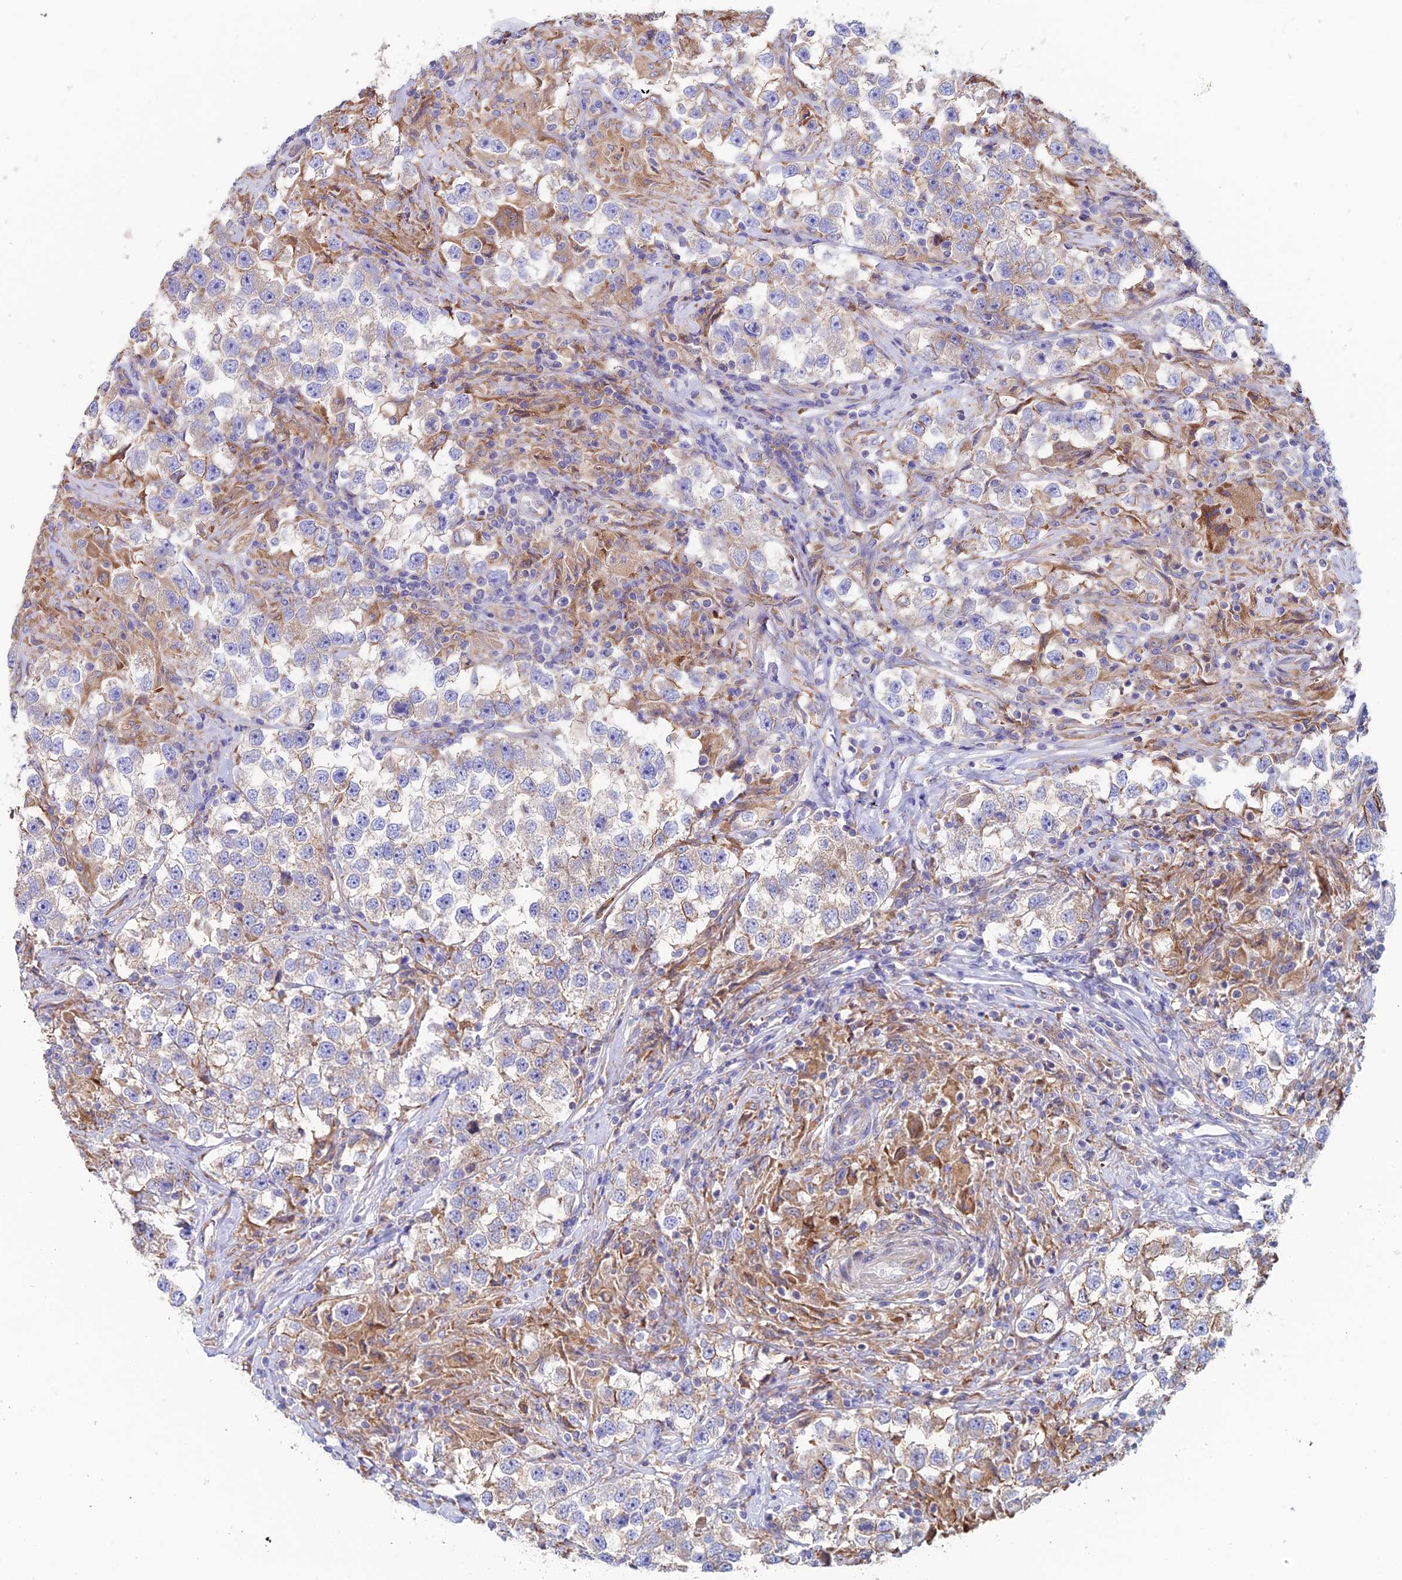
{"staining": {"intensity": "negative", "quantity": "none", "location": "none"}, "tissue": "testis cancer", "cell_type": "Tumor cells", "image_type": "cancer", "snomed": [{"axis": "morphology", "description": "Seminoma, NOS"}, {"axis": "topography", "description": "Testis"}], "caption": "Human seminoma (testis) stained for a protein using immunohistochemistry demonstrates no staining in tumor cells.", "gene": "CLCN3", "patient": {"sex": "male", "age": 46}}